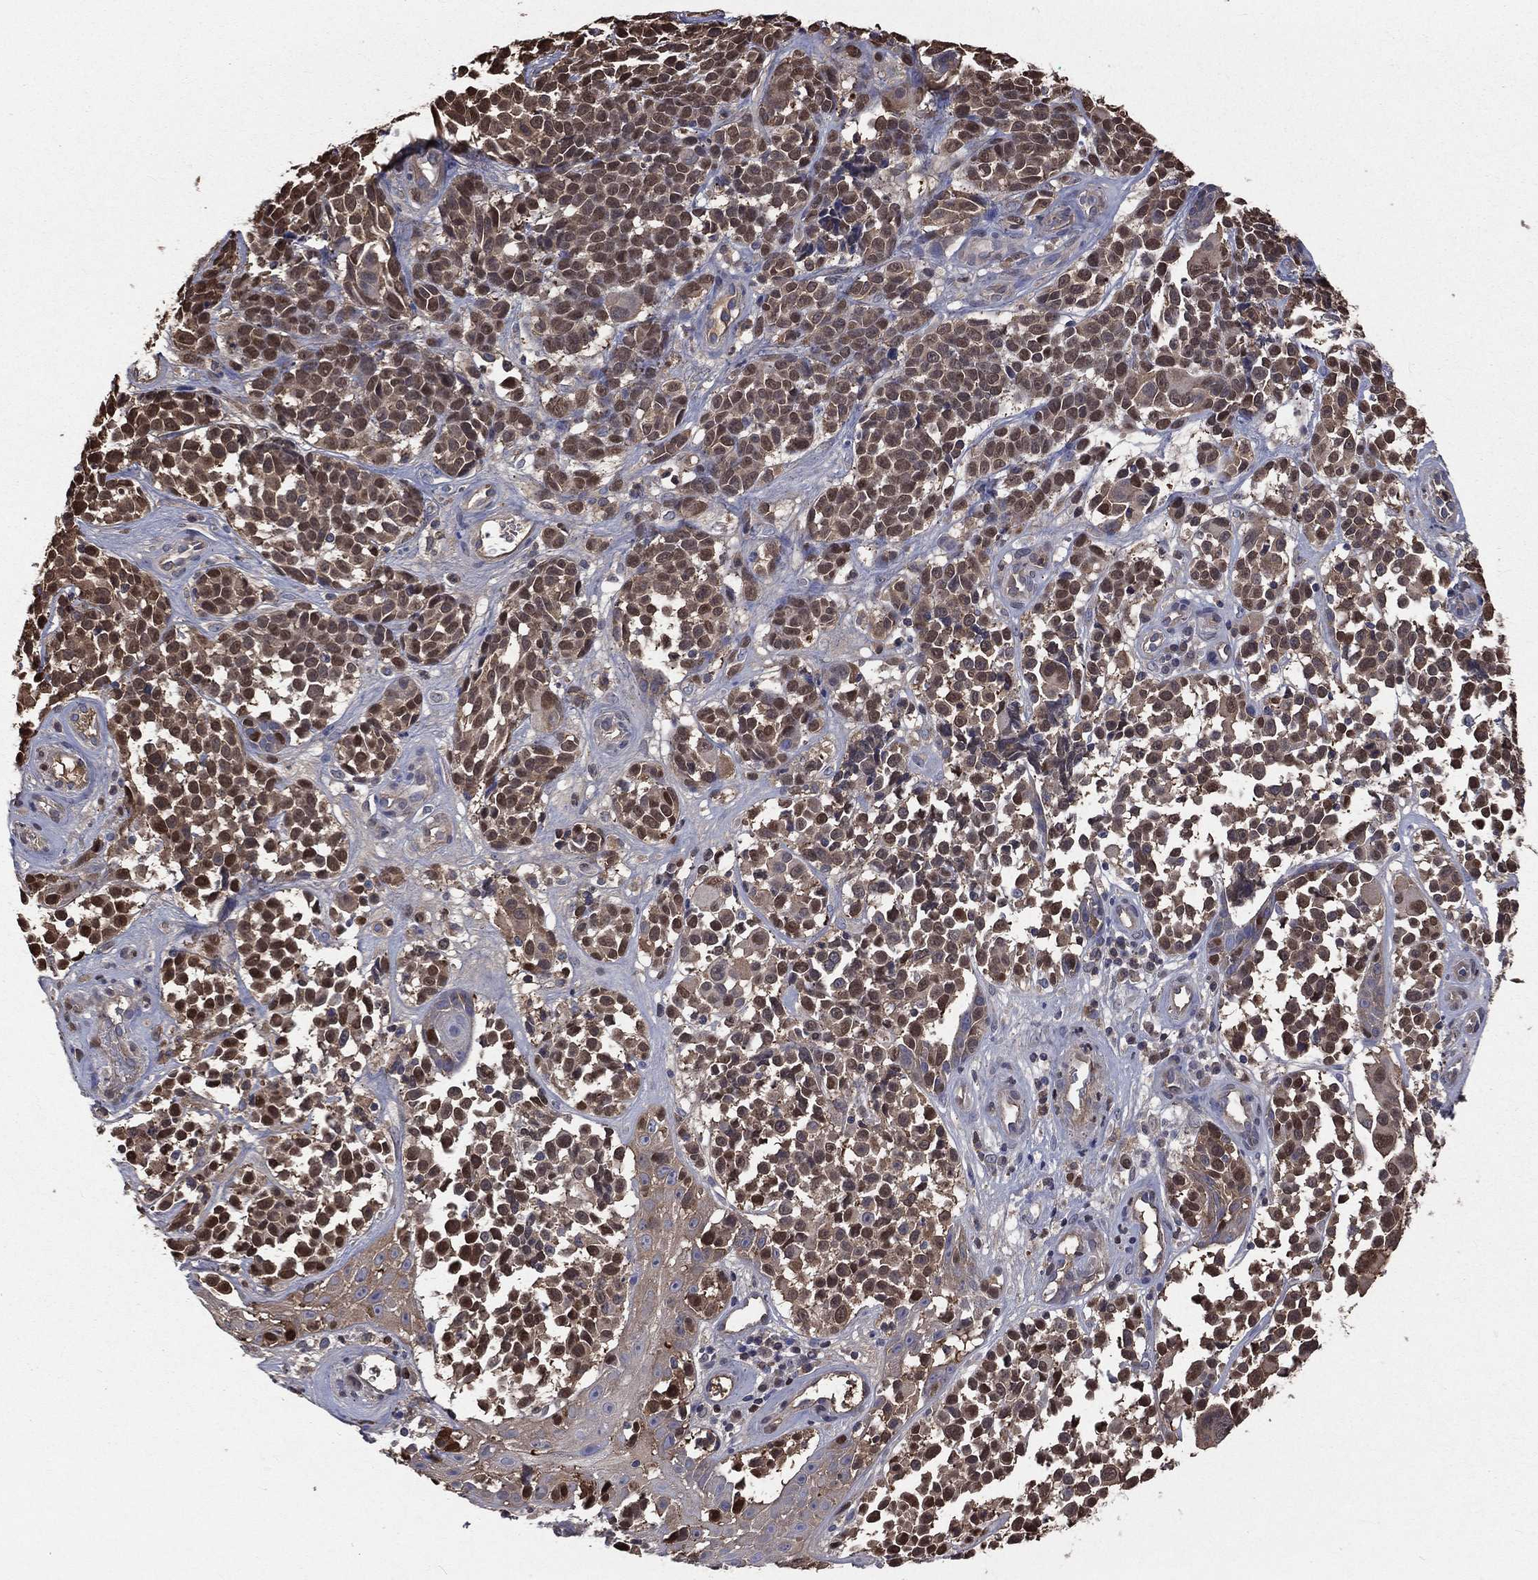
{"staining": {"intensity": "strong", "quantity": "25%-75%", "location": "cytoplasmic/membranous,nuclear"}, "tissue": "melanoma", "cell_type": "Tumor cells", "image_type": "cancer", "snomed": [{"axis": "morphology", "description": "Malignant melanoma, NOS"}, {"axis": "topography", "description": "Skin"}], "caption": "A photomicrograph showing strong cytoplasmic/membranous and nuclear positivity in approximately 25%-75% of tumor cells in melanoma, as visualized by brown immunohistochemical staining.", "gene": "TBC1D2", "patient": {"sex": "female", "age": 88}}